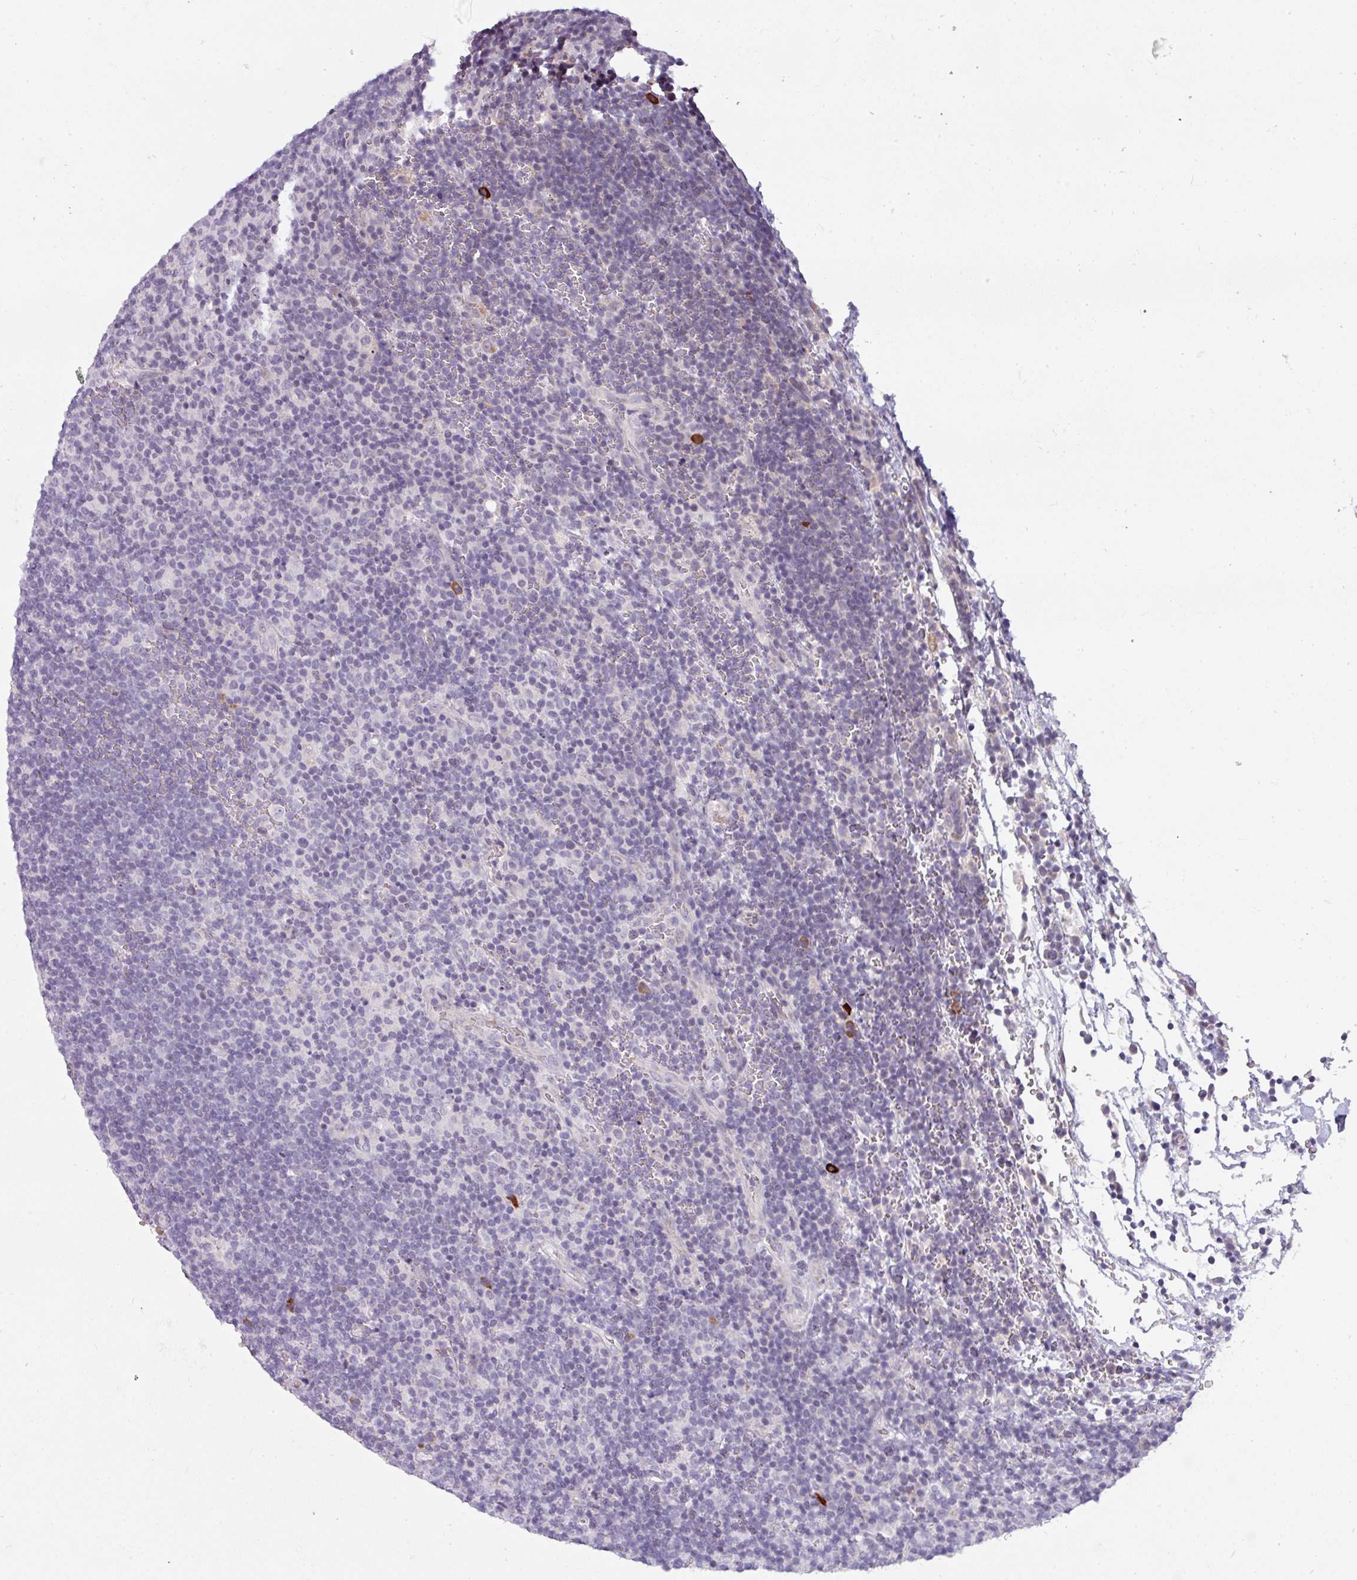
{"staining": {"intensity": "negative", "quantity": "none", "location": "none"}, "tissue": "lymphoma", "cell_type": "Tumor cells", "image_type": "cancer", "snomed": [{"axis": "morphology", "description": "Hodgkin's disease, NOS"}, {"axis": "topography", "description": "Lymph node"}], "caption": "An immunohistochemistry micrograph of Hodgkin's disease is shown. There is no staining in tumor cells of Hodgkin's disease.", "gene": "C2orf68", "patient": {"sex": "female", "age": 57}}